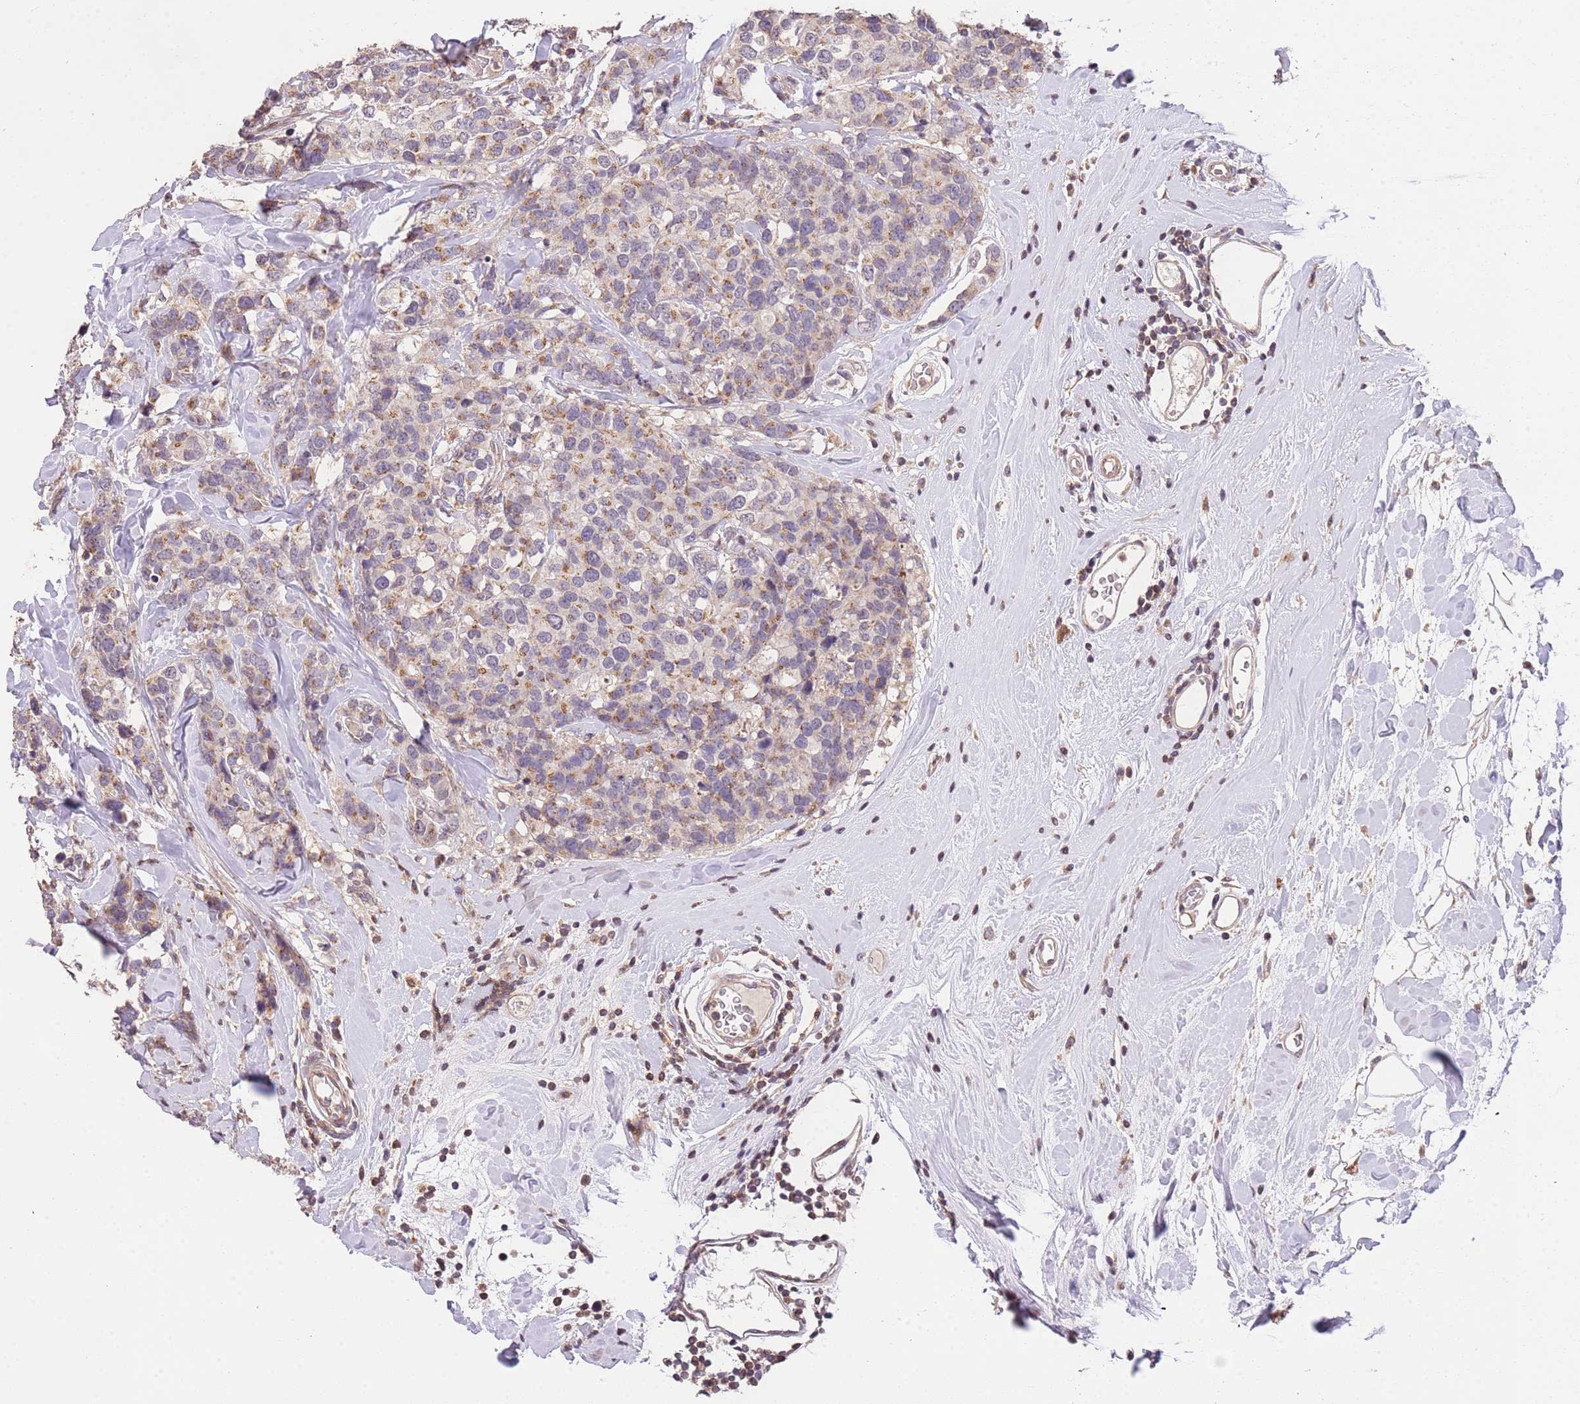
{"staining": {"intensity": "moderate", "quantity": "25%-75%", "location": "cytoplasmic/membranous"}, "tissue": "breast cancer", "cell_type": "Tumor cells", "image_type": "cancer", "snomed": [{"axis": "morphology", "description": "Lobular carcinoma"}, {"axis": "topography", "description": "Breast"}], "caption": "Immunohistochemistry (IHC) image of neoplastic tissue: breast lobular carcinoma stained using immunohistochemistry displays medium levels of moderate protein expression localized specifically in the cytoplasmic/membranous of tumor cells, appearing as a cytoplasmic/membranous brown color.", "gene": "SLC16A4", "patient": {"sex": "female", "age": 59}}